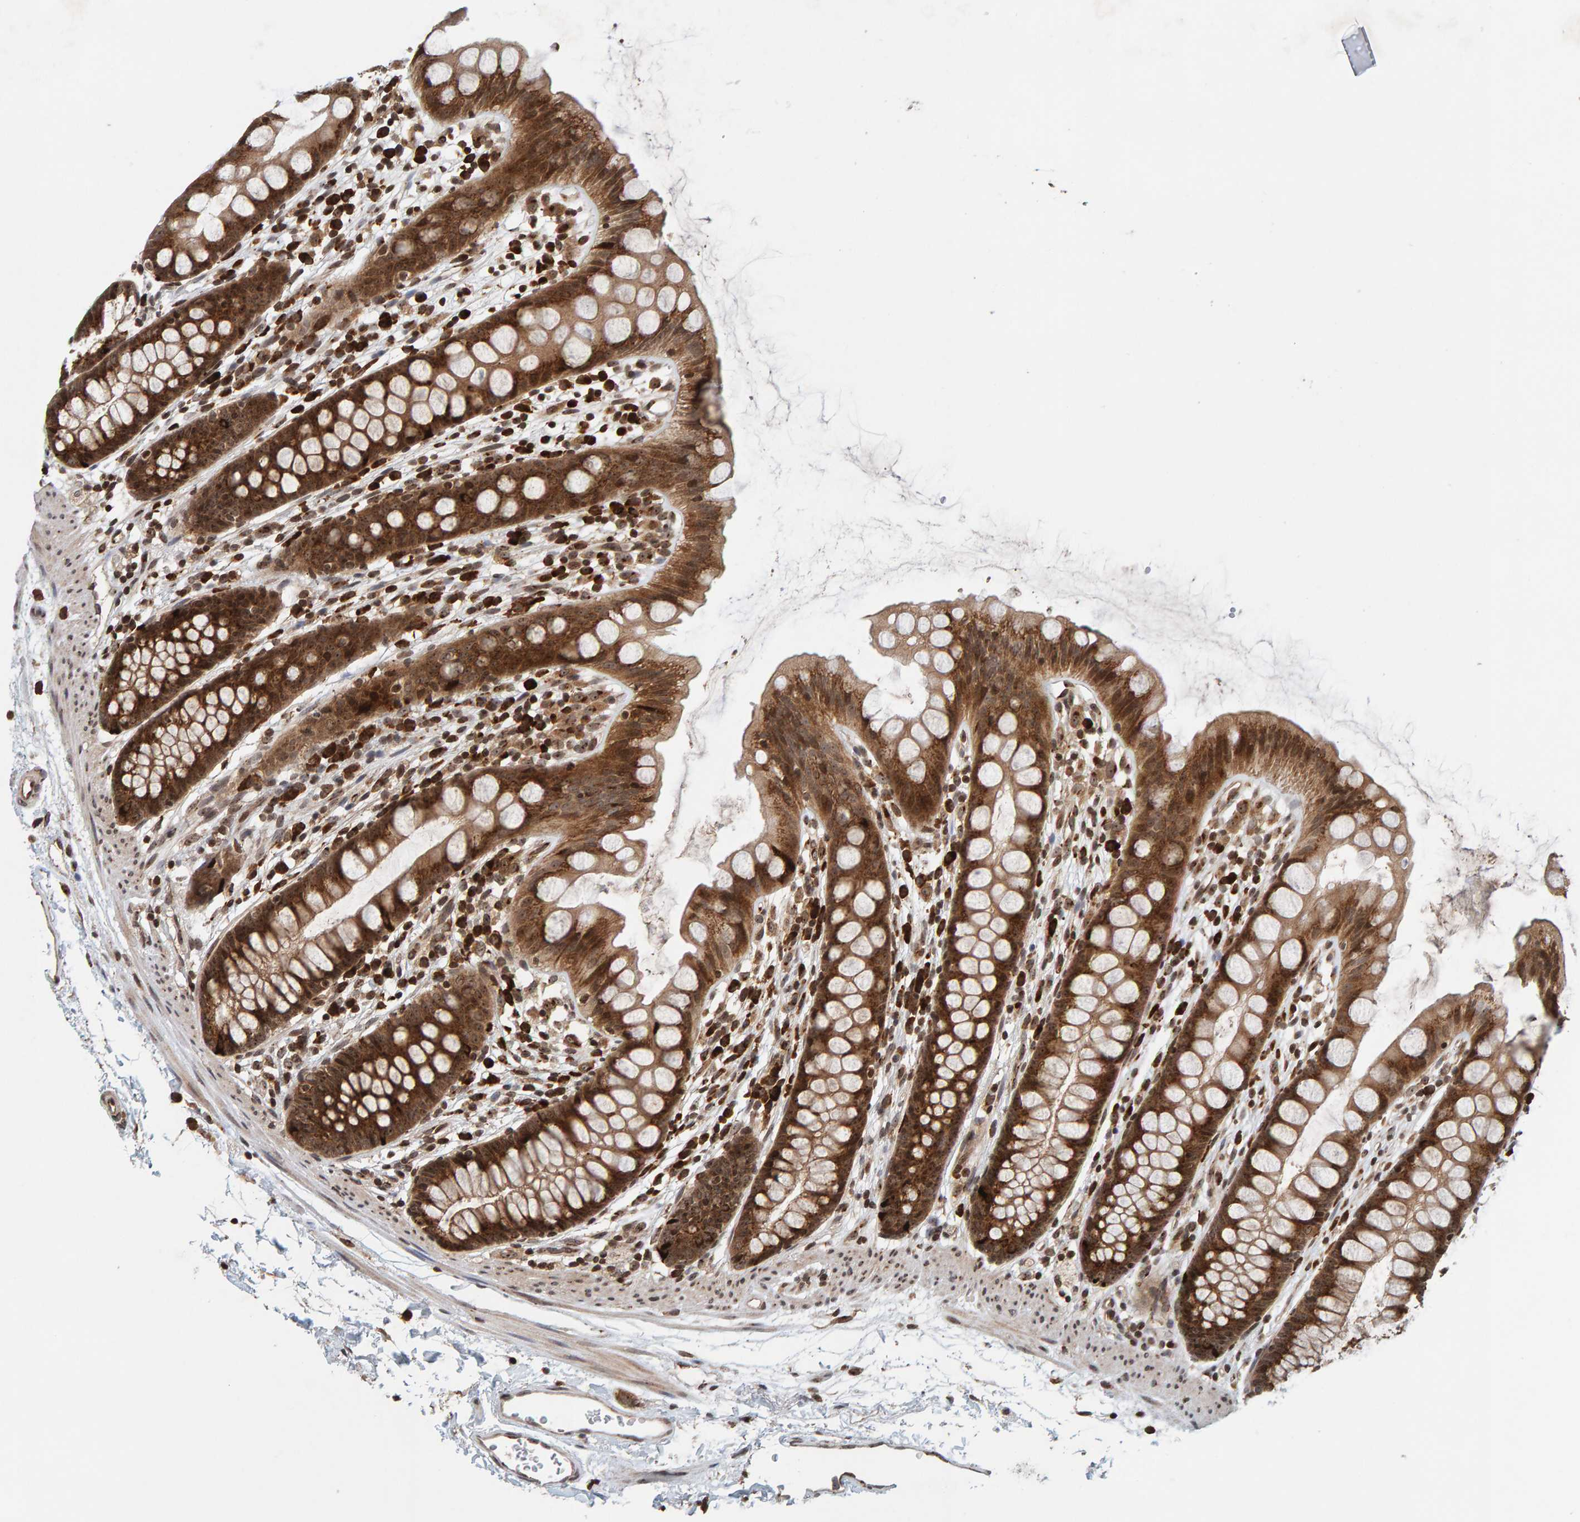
{"staining": {"intensity": "strong", "quantity": ">75%", "location": "cytoplasmic/membranous"}, "tissue": "rectum", "cell_type": "Glandular cells", "image_type": "normal", "snomed": [{"axis": "morphology", "description": "Normal tissue, NOS"}, {"axis": "topography", "description": "Rectum"}], "caption": "The photomicrograph displays staining of benign rectum, revealing strong cytoplasmic/membranous protein staining (brown color) within glandular cells. (IHC, brightfield microscopy, high magnification).", "gene": "CCDC182", "patient": {"sex": "female", "age": 65}}